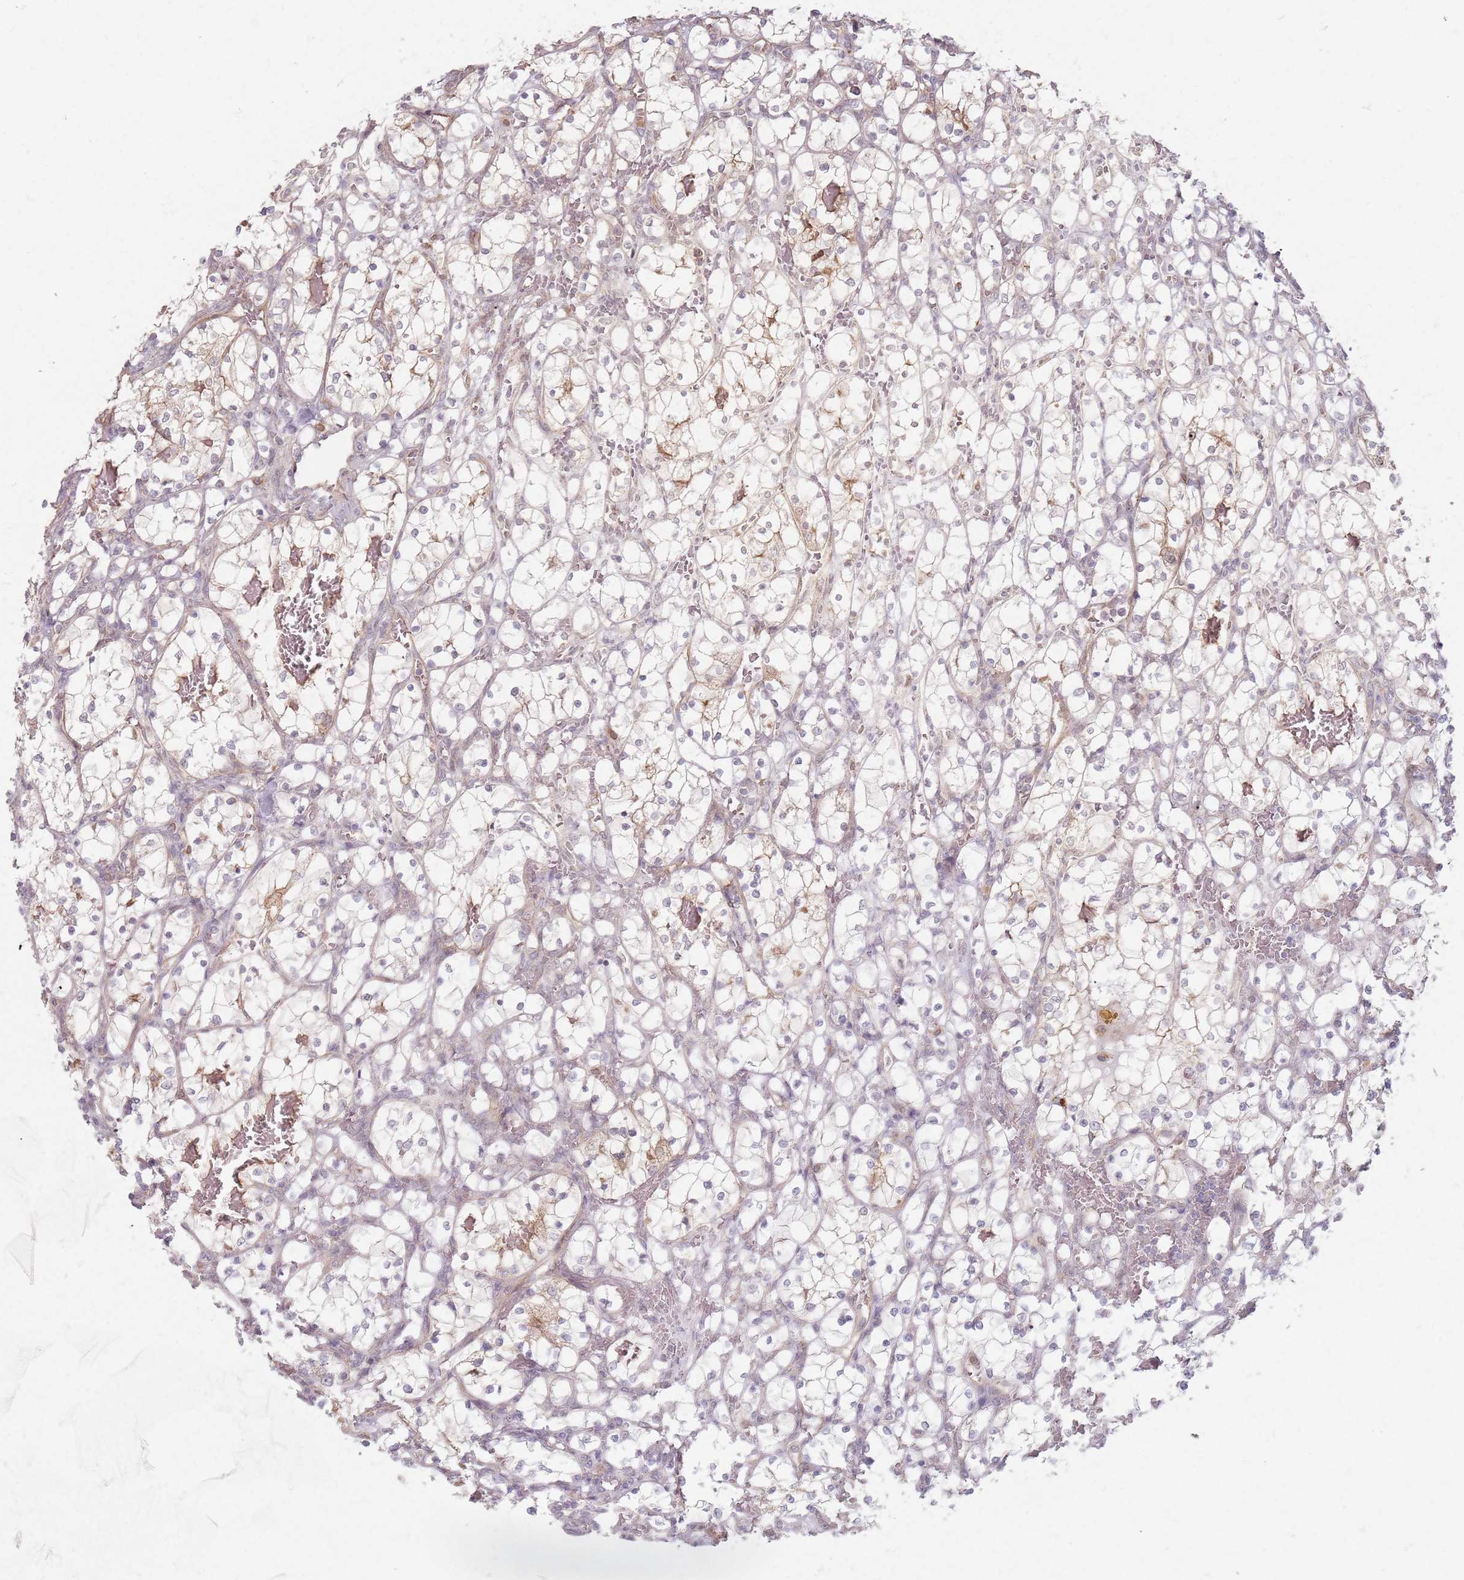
{"staining": {"intensity": "weak", "quantity": "25%-75%", "location": "cytoplasmic/membranous"}, "tissue": "renal cancer", "cell_type": "Tumor cells", "image_type": "cancer", "snomed": [{"axis": "morphology", "description": "Adenocarcinoma, NOS"}, {"axis": "topography", "description": "Kidney"}], "caption": "This photomicrograph displays IHC staining of adenocarcinoma (renal), with low weak cytoplasmic/membranous staining in approximately 25%-75% of tumor cells.", "gene": "KCNA5", "patient": {"sex": "female", "age": 69}}